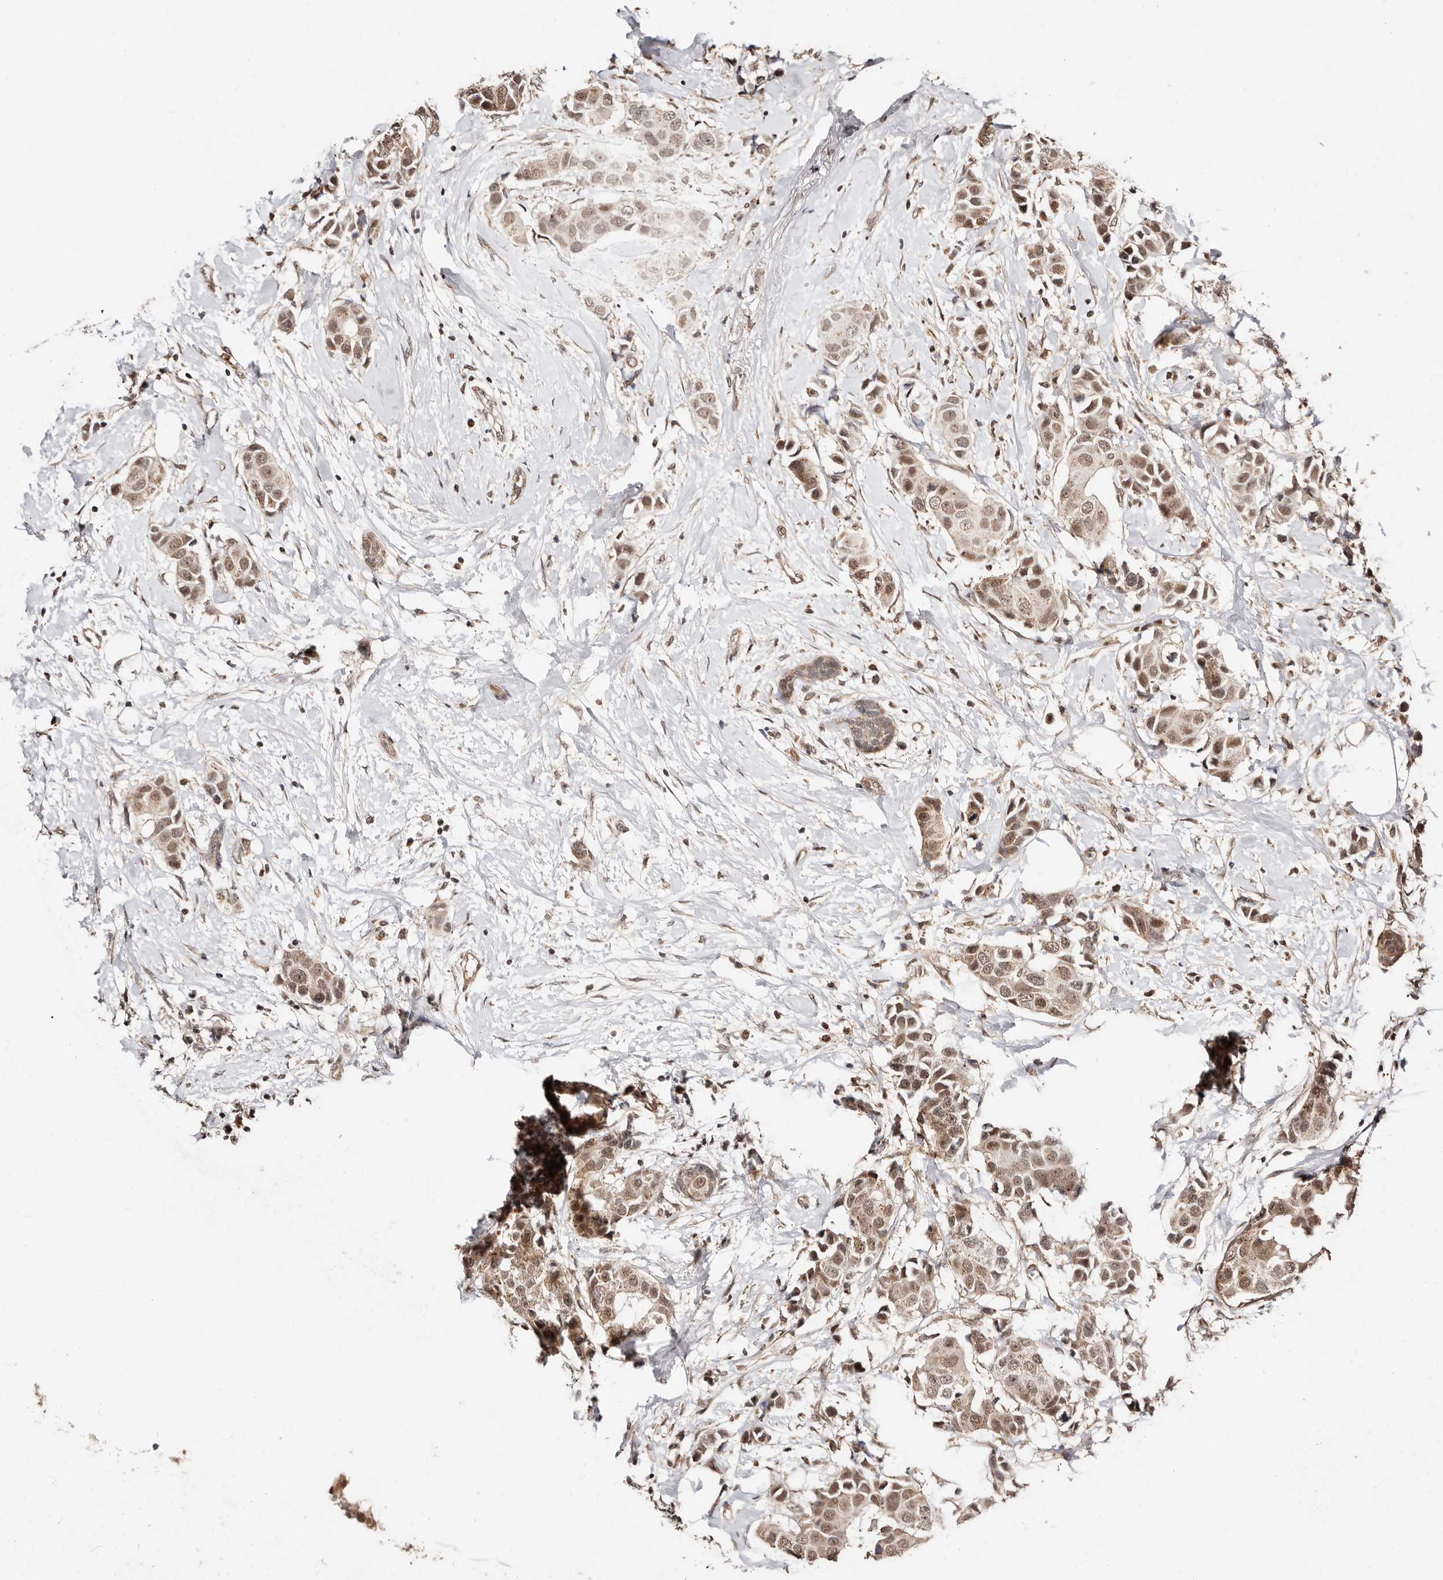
{"staining": {"intensity": "moderate", "quantity": ">75%", "location": "cytoplasmic/membranous,nuclear"}, "tissue": "breast cancer", "cell_type": "Tumor cells", "image_type": "cancer", "snomed": [{"axis": "morphology", "description": "Normal tissue, NOS"}, {"axis": "morphology", "description": "Duct carcinoma"}, {"axis": "topography", "description": "Breast"}], "caption": "There is medium levels of moderate cytoplasmic/membranous and nuclear expression in tumor cells of breast cancer, as demonstrated by immunohistochemical staining (brown color).", "gene": "CTNNBL1", "patient": {"sex": "female", "age": 39}}